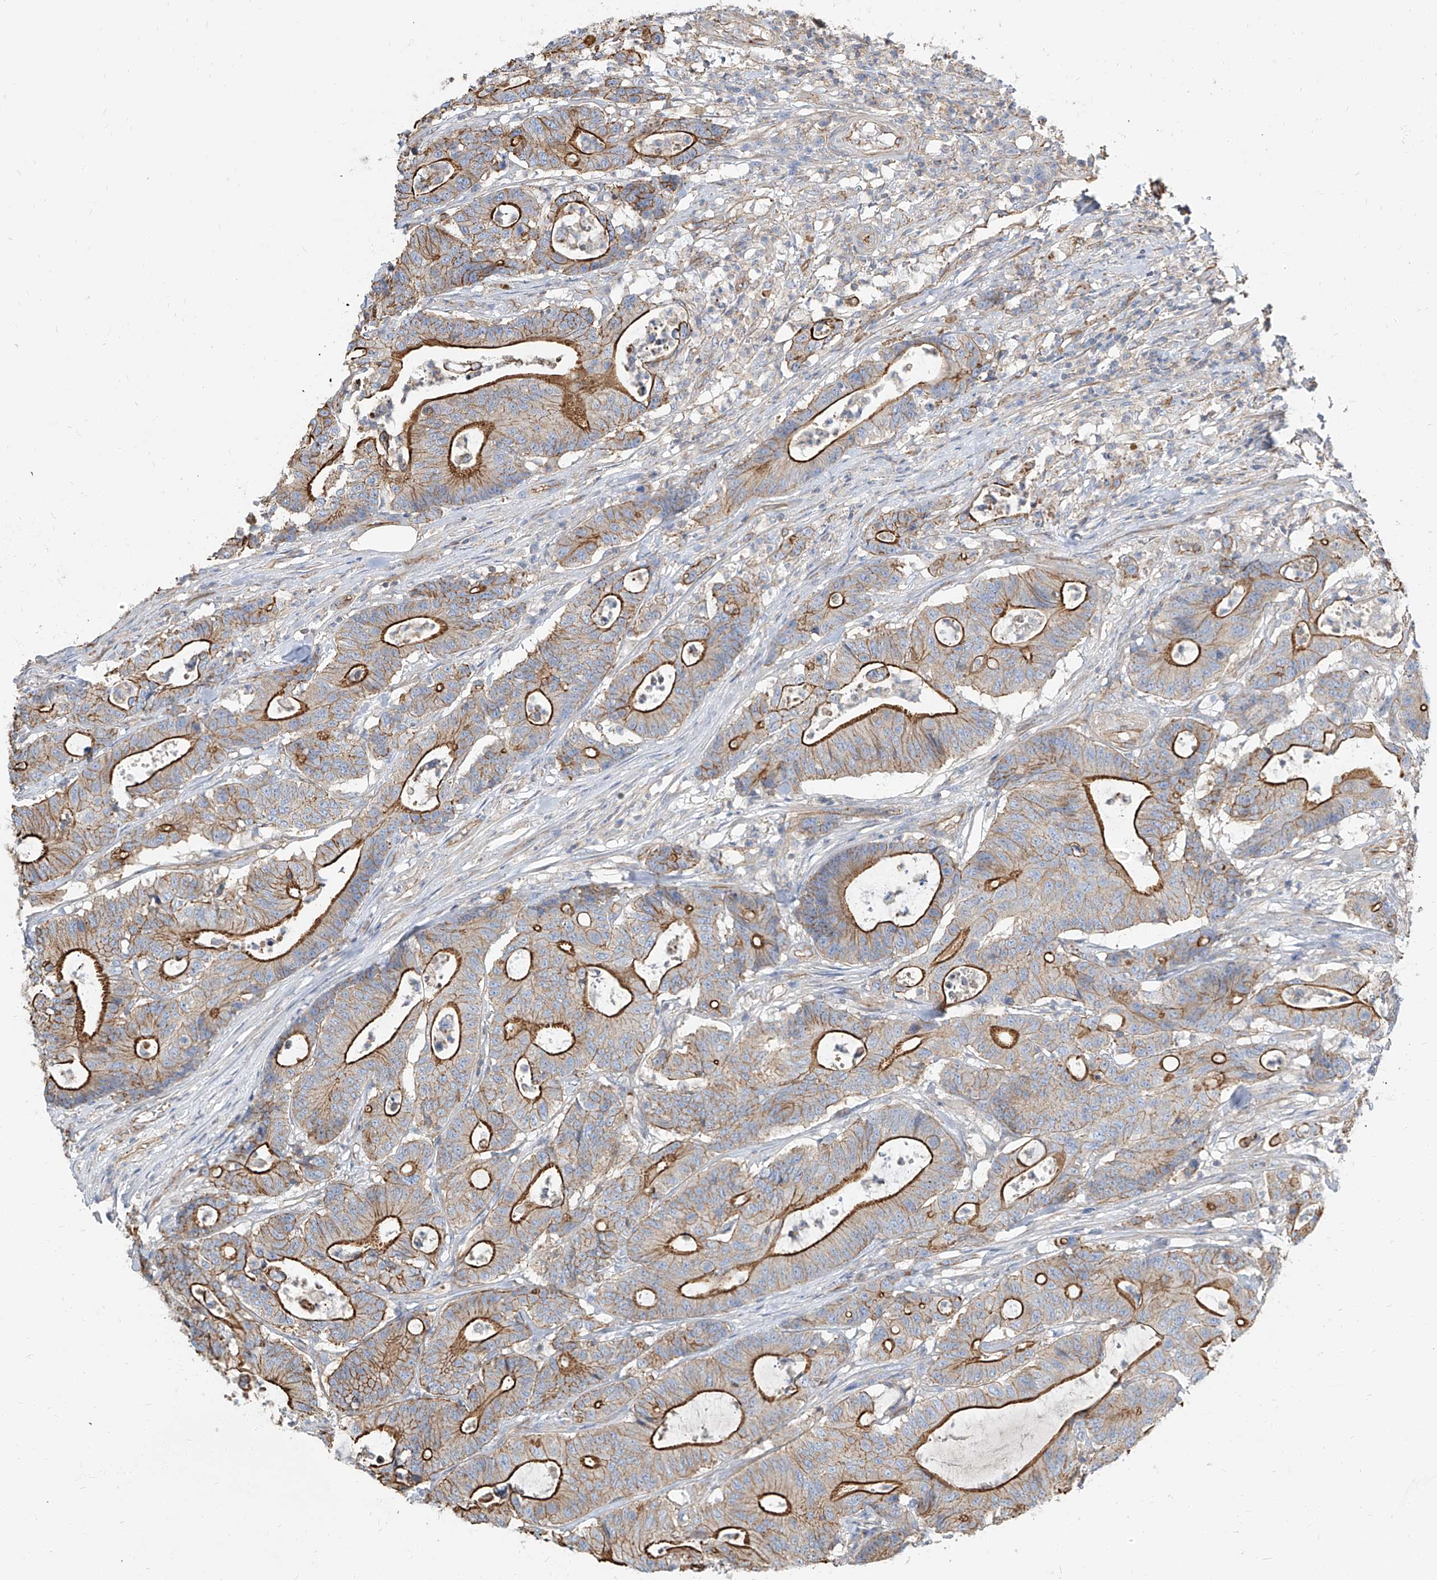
{"staining": {"intensity": "strong", "quantity": "25%-75%", "location": "cytoplasmic/membranous"}, "tissue": "colorectal cancer", "cell_type": "Tumor cells", "image_type": "cancer", "snomed": [{"axis": "morphology", "description": "Adenocarcinoma, NOS"}, {"axis": "topography", "description": "Colon"}], "caption": "Immunohistochemical staining of human colorectal cancer (adenocarcinoma) shows strong cytoplasmic/membranous protein staining in approximately 25%-75% of tumor cells.", "gene": "TXLNB", "patient": {"sex": "female", "age": 84}}